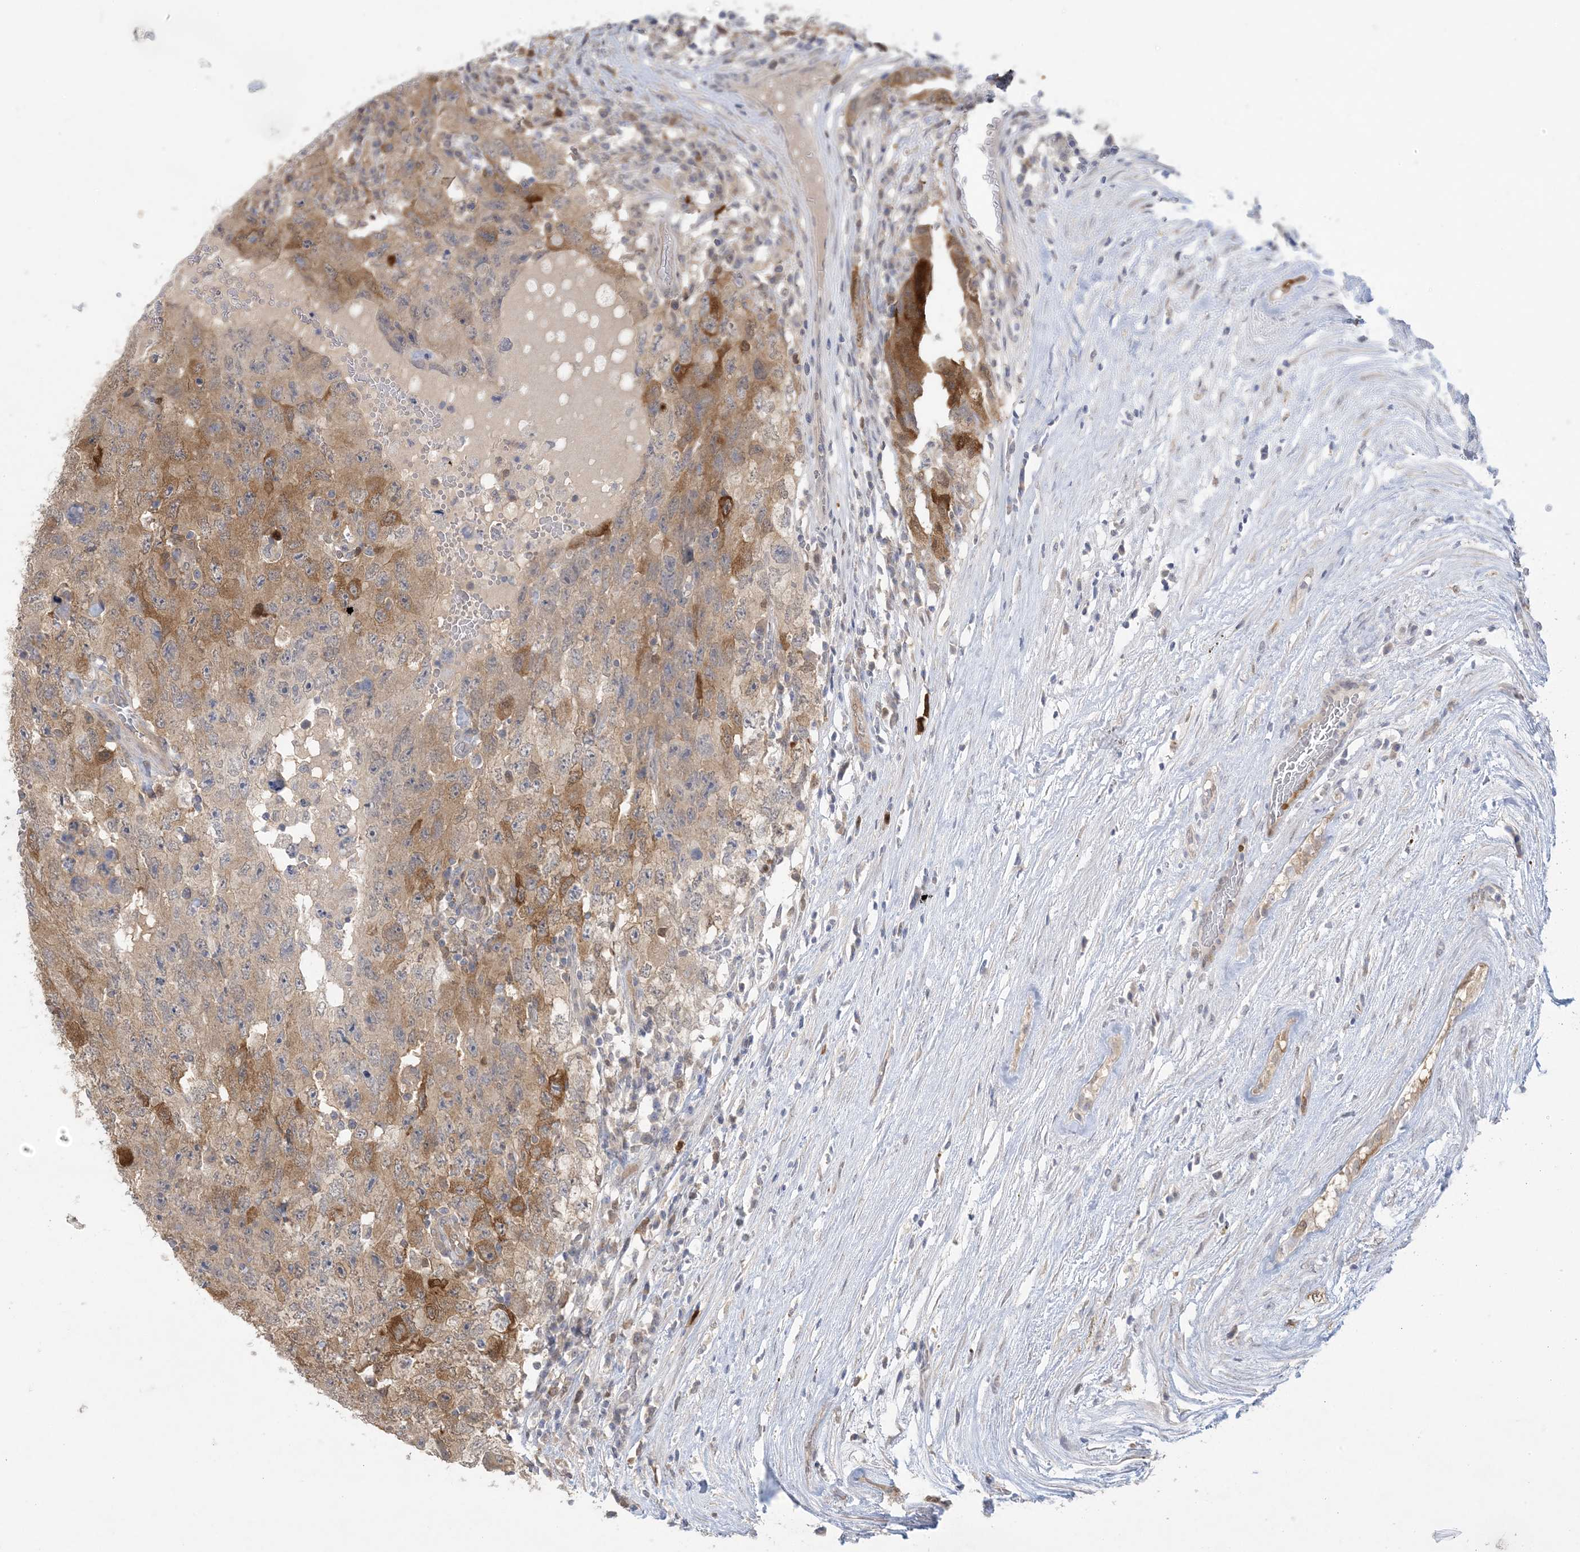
{"staining": {"intensity": "moderate", "quantity": ">75%", "location": "cytoplasmic/membranous"}, "tissue": "testis cancer", "cell_type": "Tumor cells", "image_type": "cancer", "snomed": [{"axis": "morphology", "description": "Carcinoma, Embryonal, NOS"}, {"axis": "topography", "description": "Testis"}], "caption": "Immunohistochemical staining of testis cancer exhibits moderate cytoplasmic/membranous protein expression in about >75% of tumor cells.", "gene": "HMGCS1", "patient": {"sex": "male", "age": 26}}